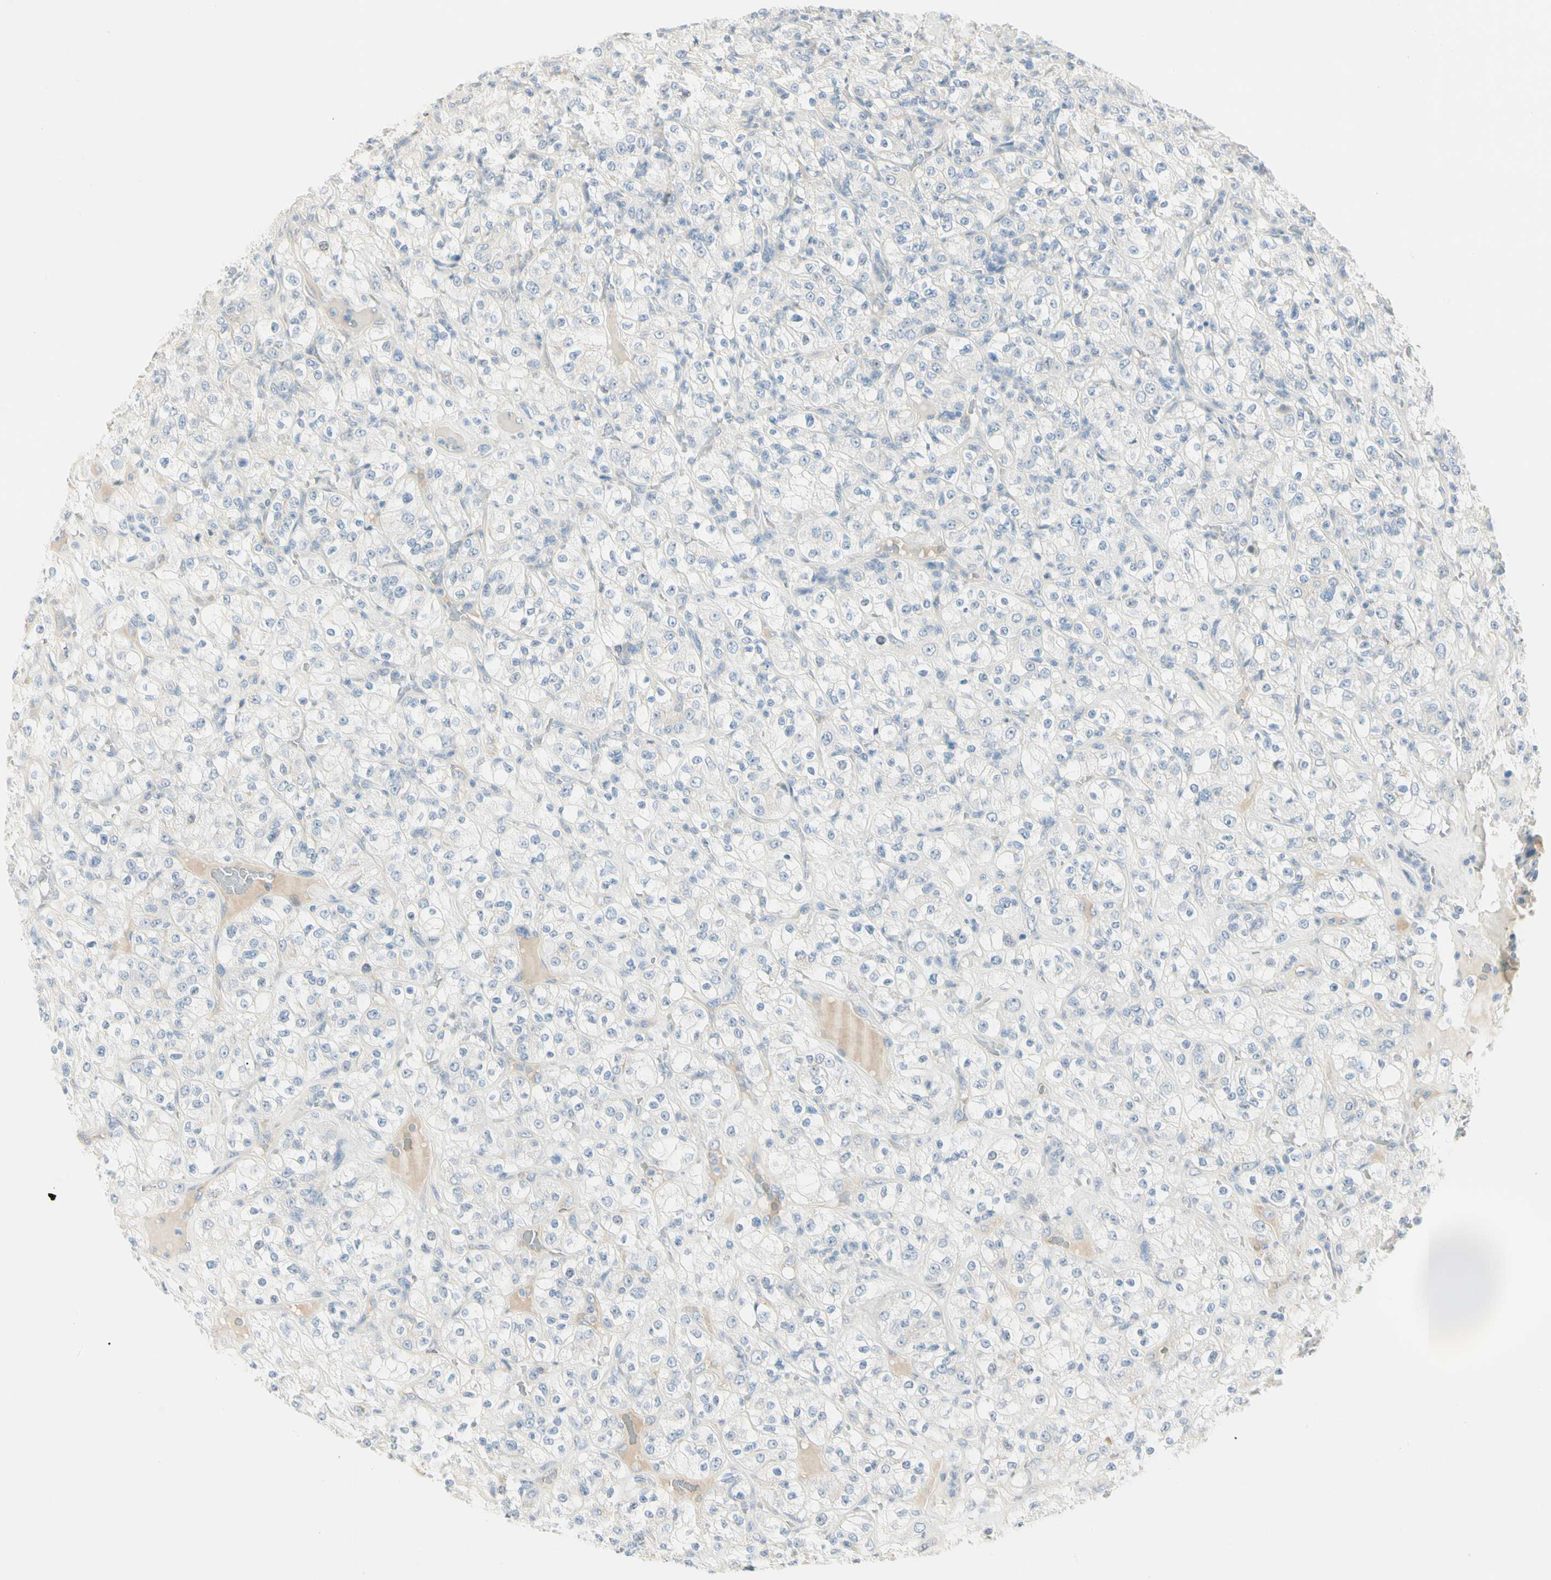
{"staining": {"intensity": "negative", "quantity": "none", "location": "none"}, "tissue": "renal cancer", "cell_type": "Tumor cells", "image_type": "cancer", "snomed": [{"axis": "morphology", "description": "Normal tissue, NOS"}, {"axis": "morphology", "description": "Adenocarcinoma, NOS"}, {"axis": "topography", "description": "Kidney"}], "caption": "This is a histopathology image of immunohistochemistry (IHC) staining of renal adenocarcinoma, which shows no staining in tumor cells.", "gene": "ALDH18A1", "patient": {"sex": "female", "age": 72}}